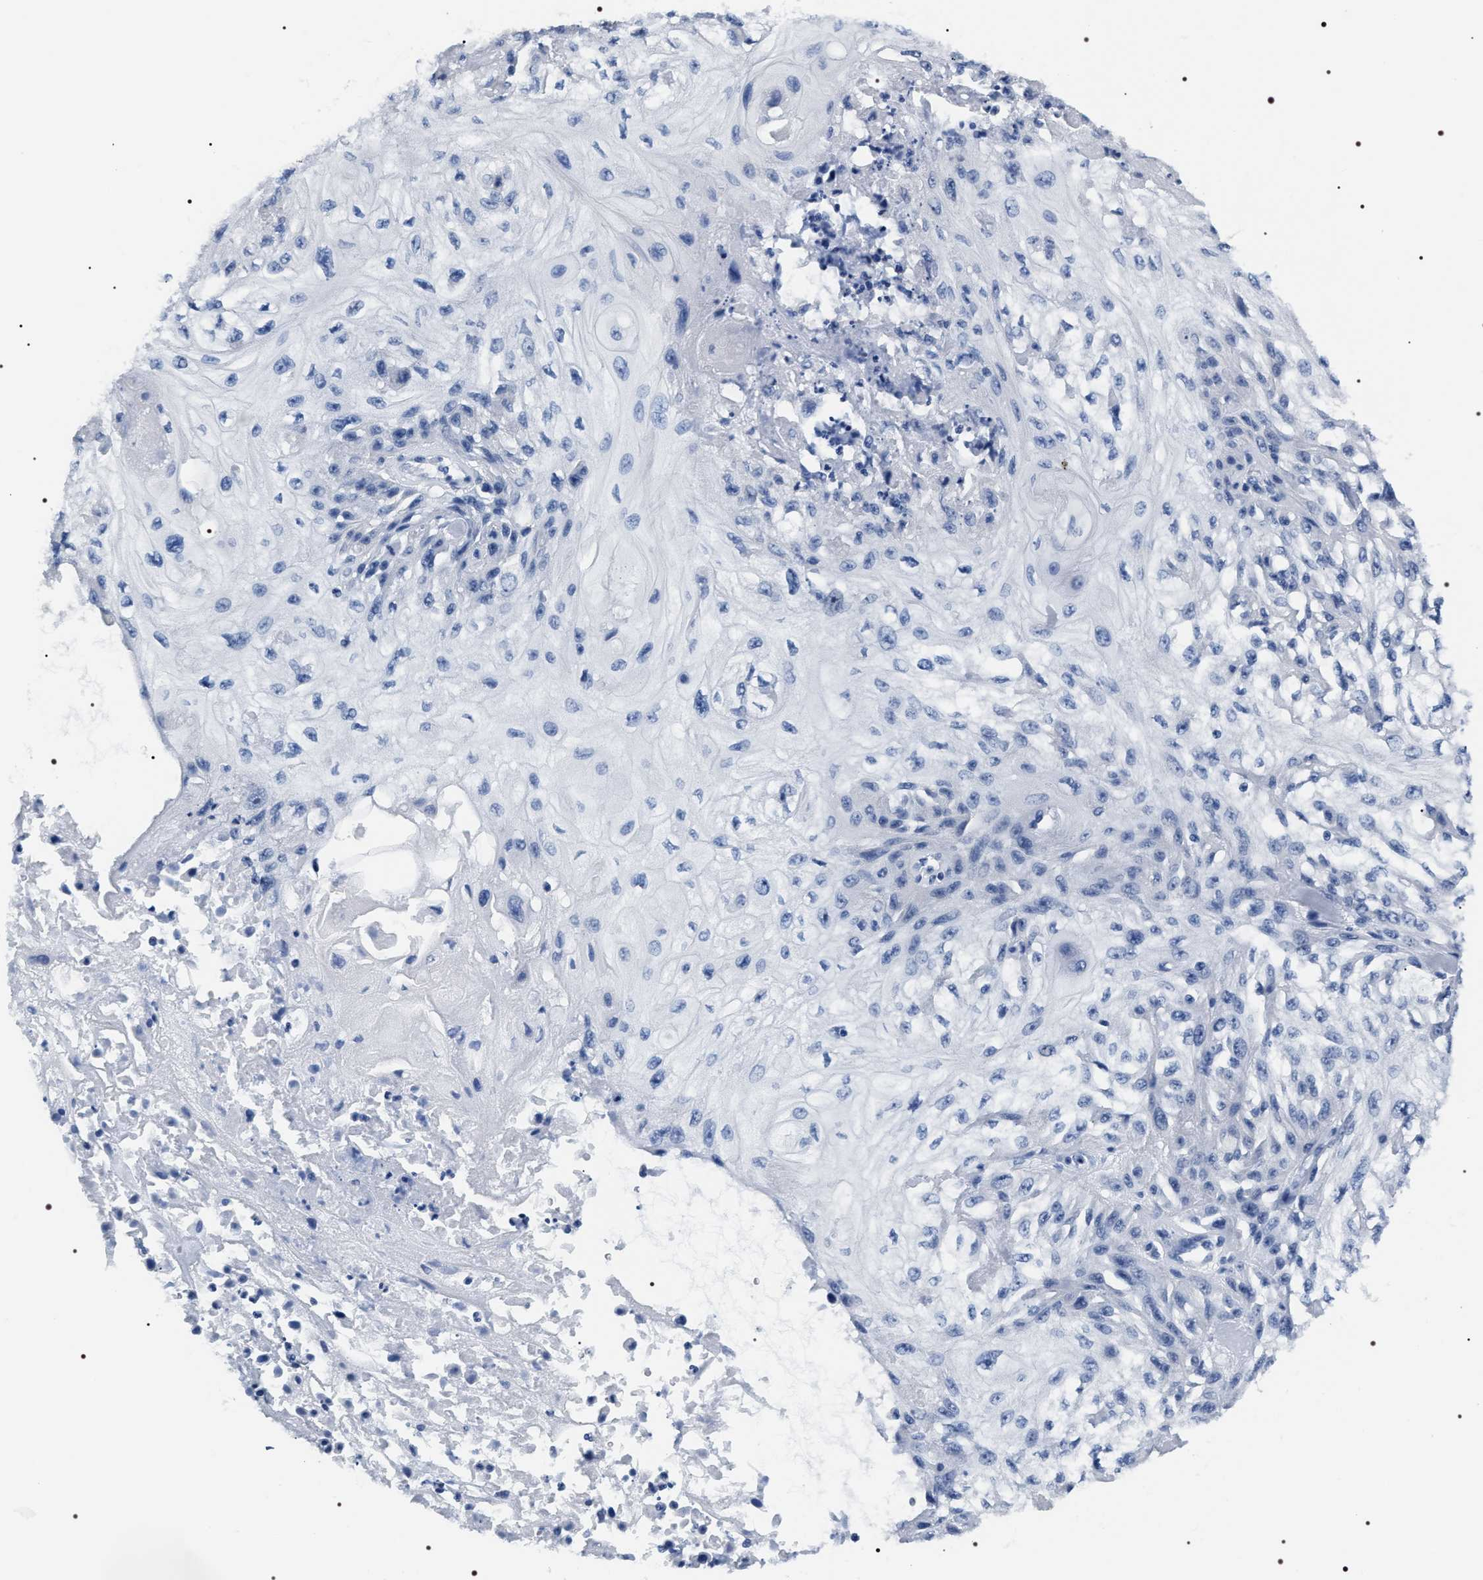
{"staining": {"intensity": "negative", "quantity": "none", "location": "none"}, "tissue": "skin cancer", "cell_type": "Tumor cells", "image_type": "cancer", "snomed": [{"axis": "morphology", "description": "Squamous cell carcinoma, NOS"}, {"axis": "morphology", "description": "Squamous cell carcinoma, metastatic, NOS"}, {"axis": "topography", "description": "Skin"}, {"axis": "topography", "description": "Lymph node"}], "caption": "Histopathology image shows no protein staining in tumor cells of skin cancer tissue. (Stains: DAB (3,3'-diaminobenzidine) immunohistochemistry with hematoxylin counter stain, Microscopy: brightfield microscopy at high magnification).", "gene": "ADH4", "patient": {"sex": "male", "age": 75}}